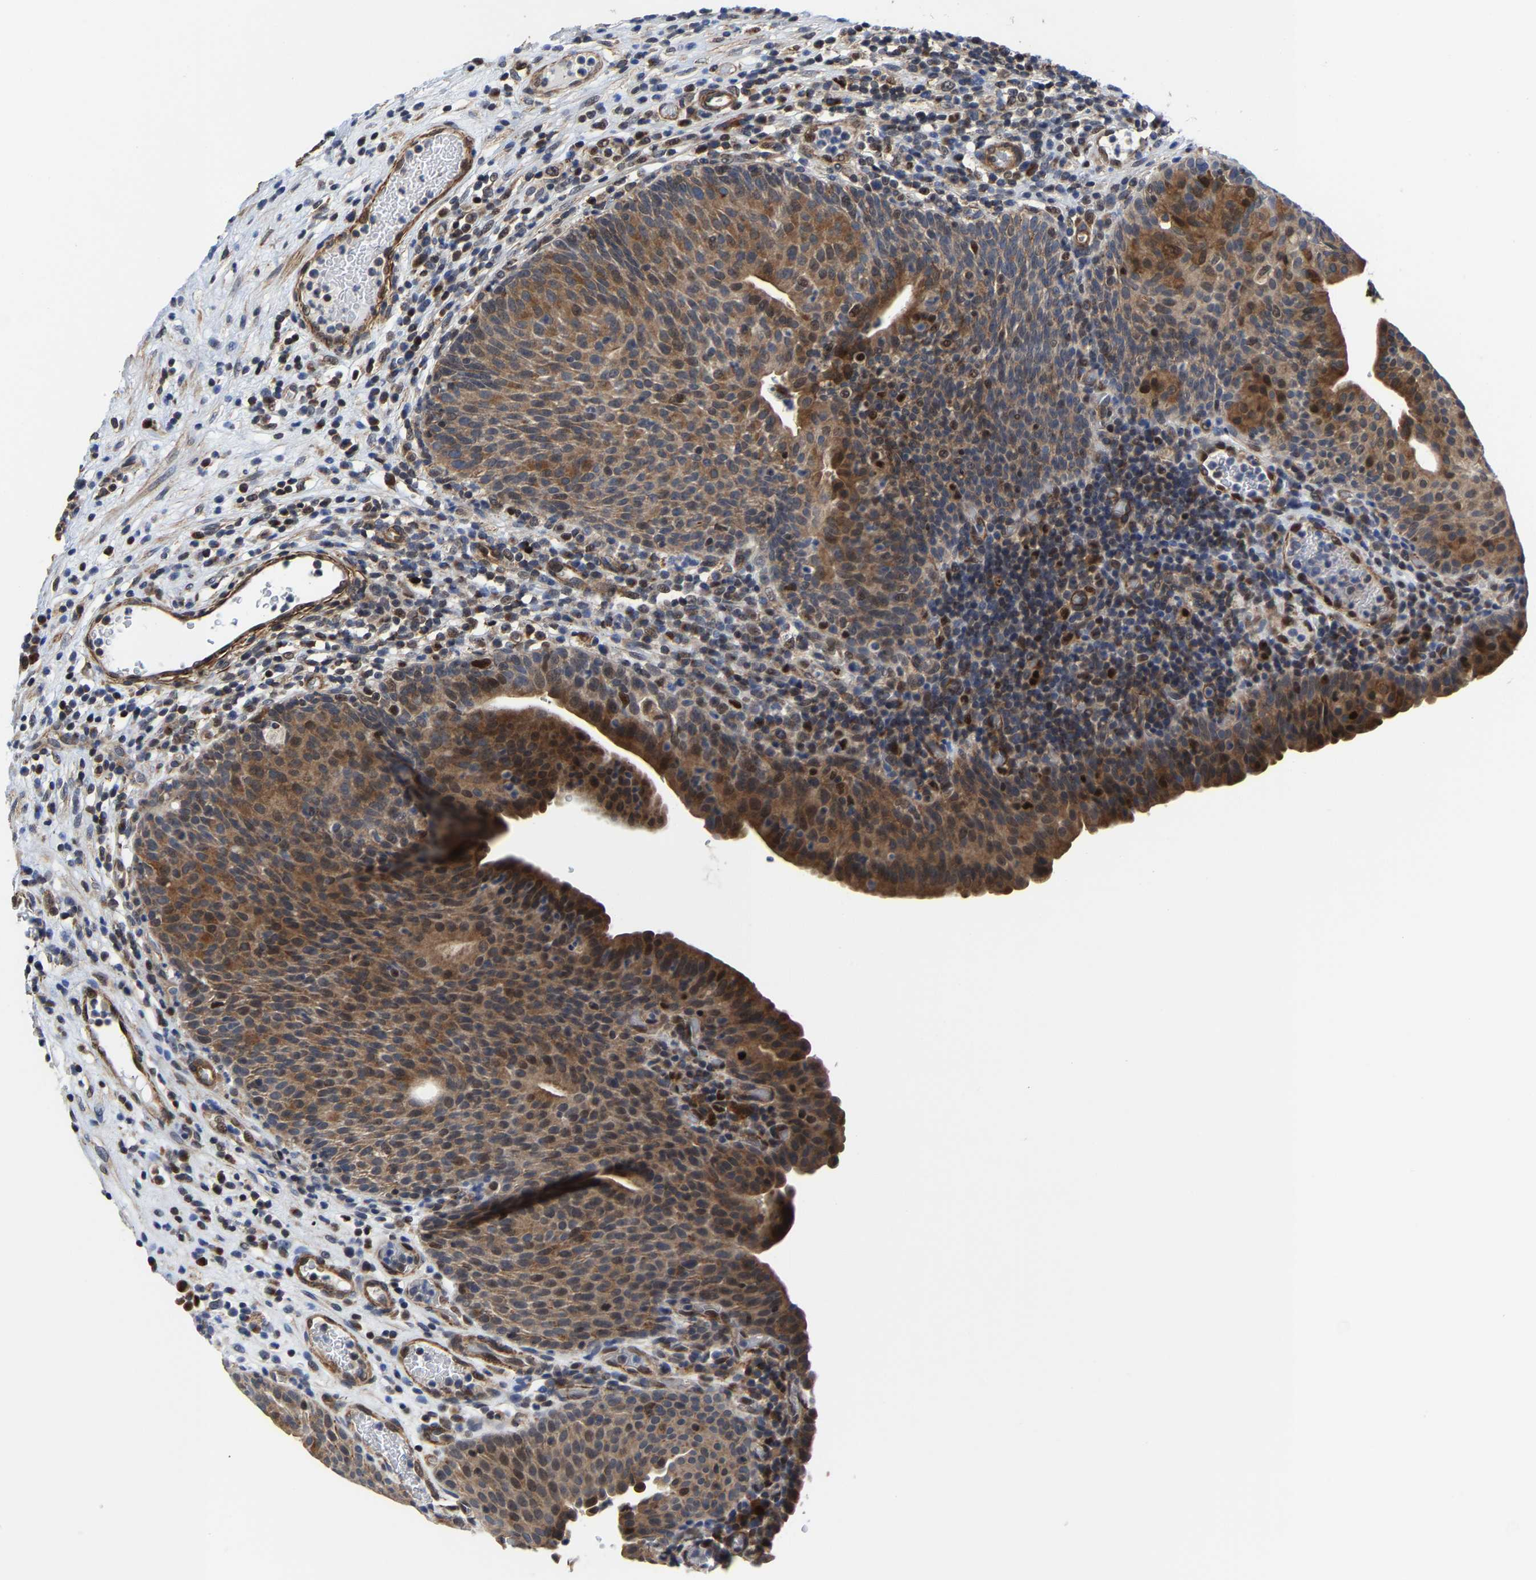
{"staining": {"intensity": "moderate", "quantity": ">75%", "location": "nuclear"}, "tissue": "urothelial cancer", "cell_type": "Tumor cells", "image_type": "cancer", "snomed": [{"axis": "morphology", "description": "Urothelial carcinoma, High grade"}, {"axis": "topography", "description": "Urinary bladder"}], "caption": "A photomicrograph of human urothelial carcinoma (high-grade) stained for a protein demonstrates moderate nuclear brown staining in tumor cells. (Brightfield microscopy of DAB IHC at high magnification).", "gene": "PFKFB3", "patient": {"sex": "male", "age": 74}}